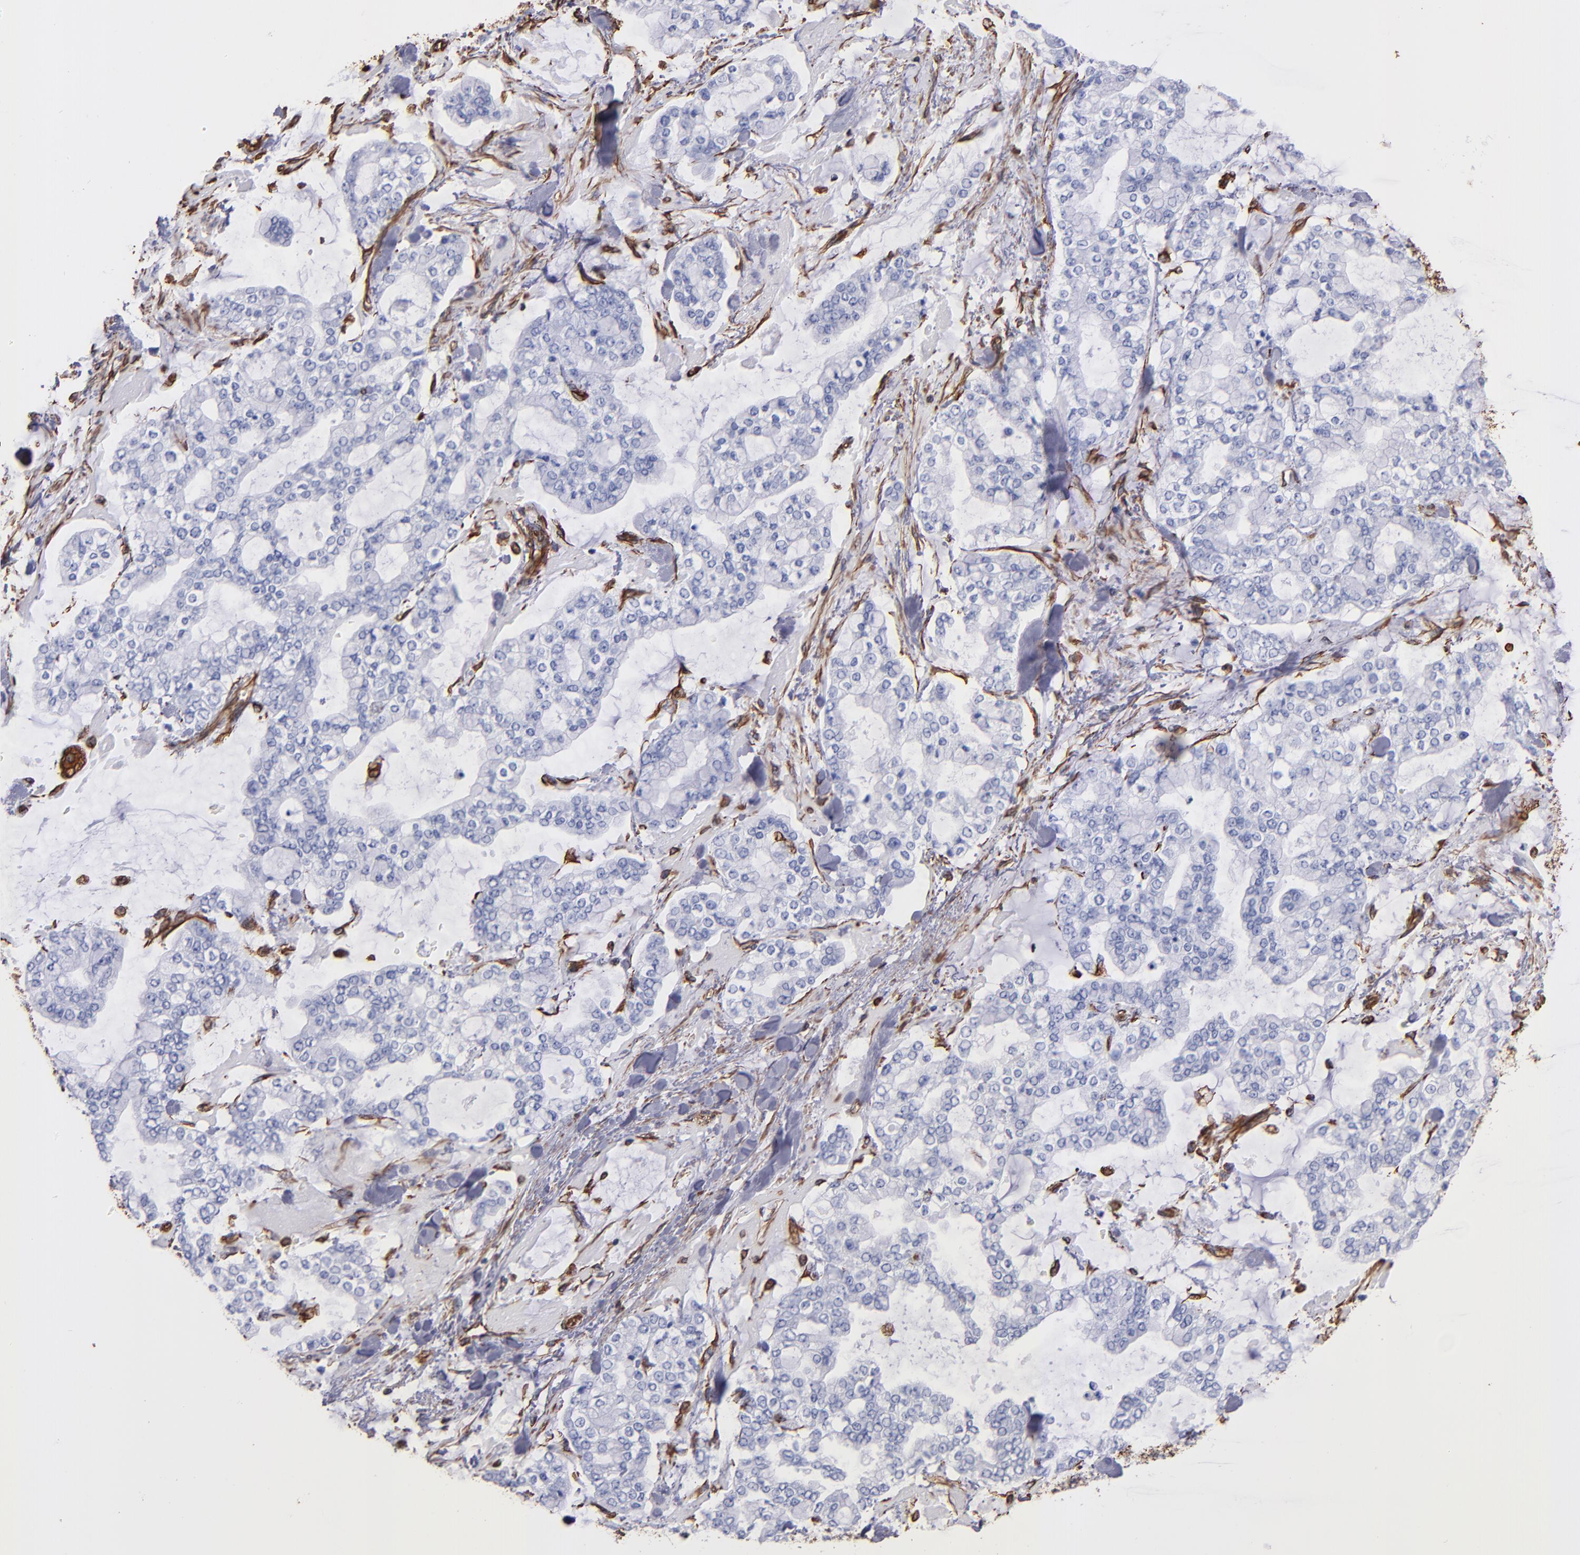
{"staining": {"intensity": "negative", "quantity": "none", "location": "none"}, "tissue": "stomach cancer", "cell_type": "Tumor cells", "image_type": "cancer", "snomed": [{"axis": "morphology", "description": "Normal tissue, NOS"}, {"axis": "morphology", "description": "Adenocarcinoma, NOS"}, {"axis": "topography", "description": "Stomach, upper"}, {"axis": "topography", "description": "Stomach"}], "caption": "Tumor cells are negative for protein expression in human adenocarcinoma (stomach).", "gene": "VIM", "patient": {"sex": "male", "age": 76}}